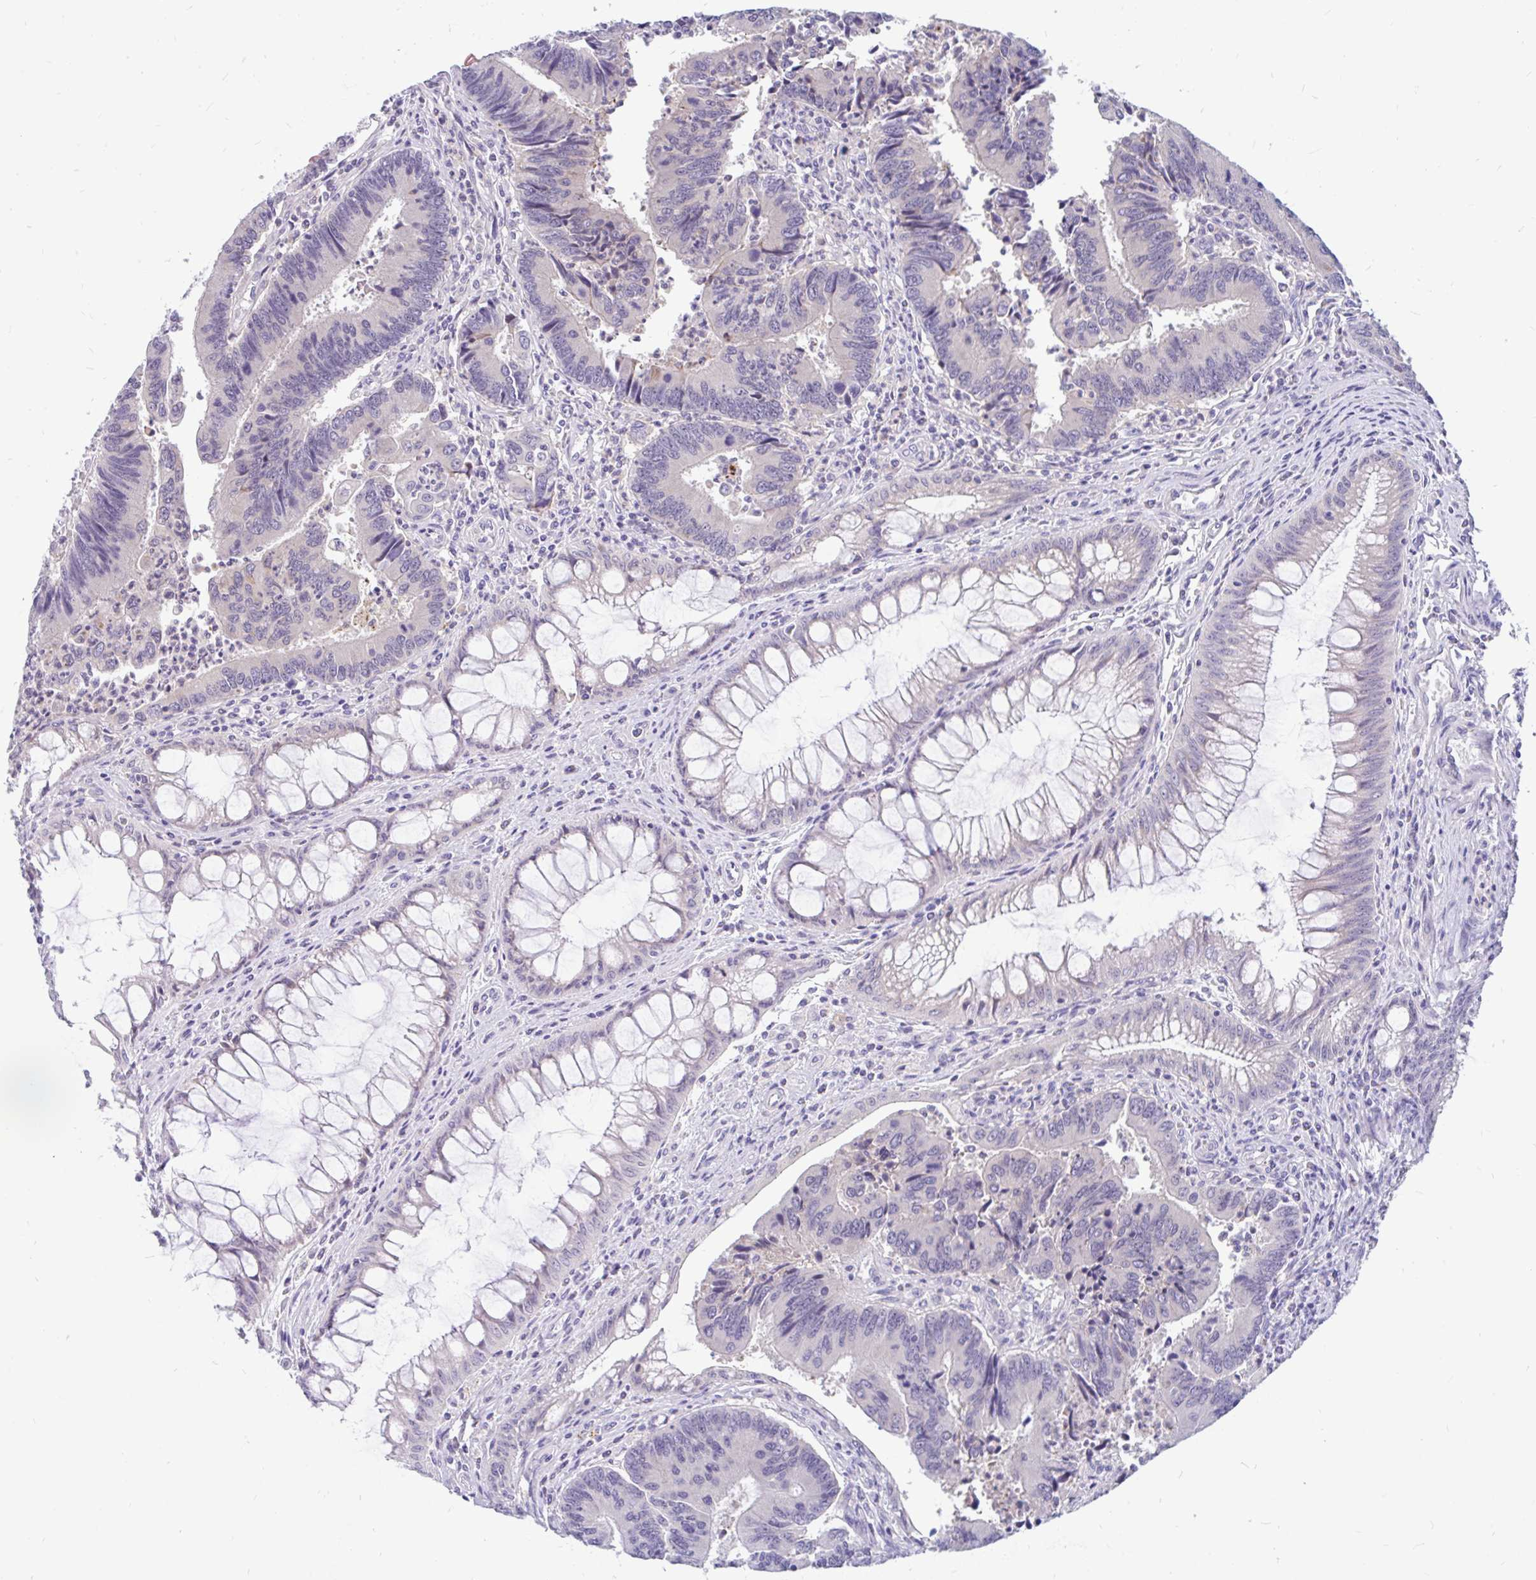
{"staining": {"intensity": "negative", "quantity": "none", "location": "none"}, "tissue": "colorectal cancer", "cell_type": "Tumor cells", "image_type": "cancer", "snomed": [{"axis": "morphology", "description": "Adenocarcinoma, NOS"}, {"axis": "topography", "description": "Colon"}], "caption": "Colorectal cancer (adenocarcinoma) was stained to show a protein in brown. There is no significant expression in tumor cells.", "gene": "KIAA2013", "patient": {"sex": "female", "age": 67}}